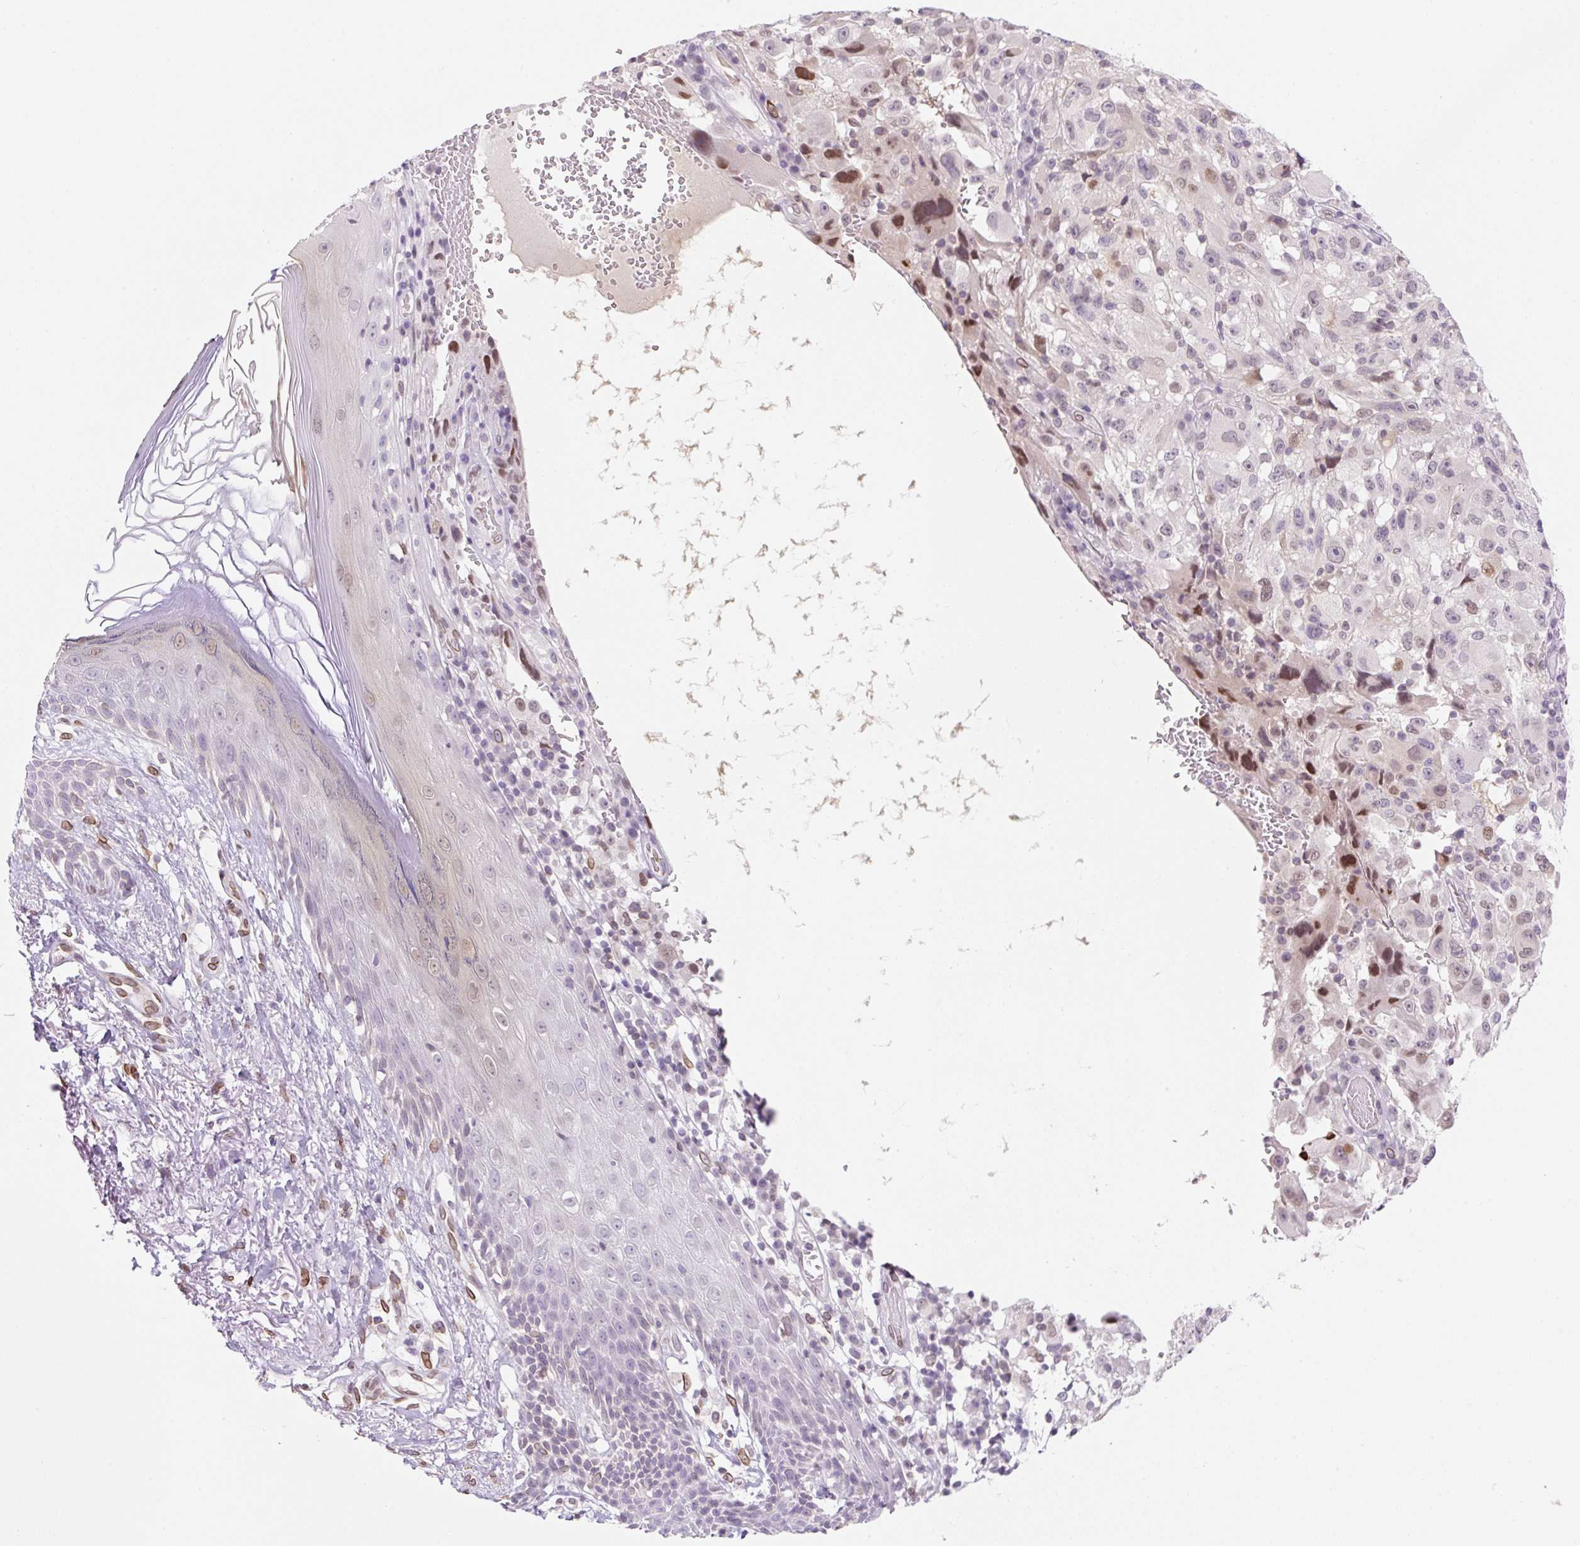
{"staining": {"intensity": "moderate", "quantity": "<25%", "location": "nuclear"}, "tissue": "melanoma", "cell_type": "Tumor cells", "image_type": "cancer", "snomed": [{"axis": "morphology", "description": "Malignant melanoma, NOS"}, {"axis": "topography", "description": "Skin"}], "caption": "A micrograph of human malignant melanoma stained for a protein displays moderate nuclear brown staining in tumor cells. (brown staining indicates protein expression, while blue staining denotes nuclei).", "gene": "SYNE3", "patient": {"sex": "female", "age": 71}}